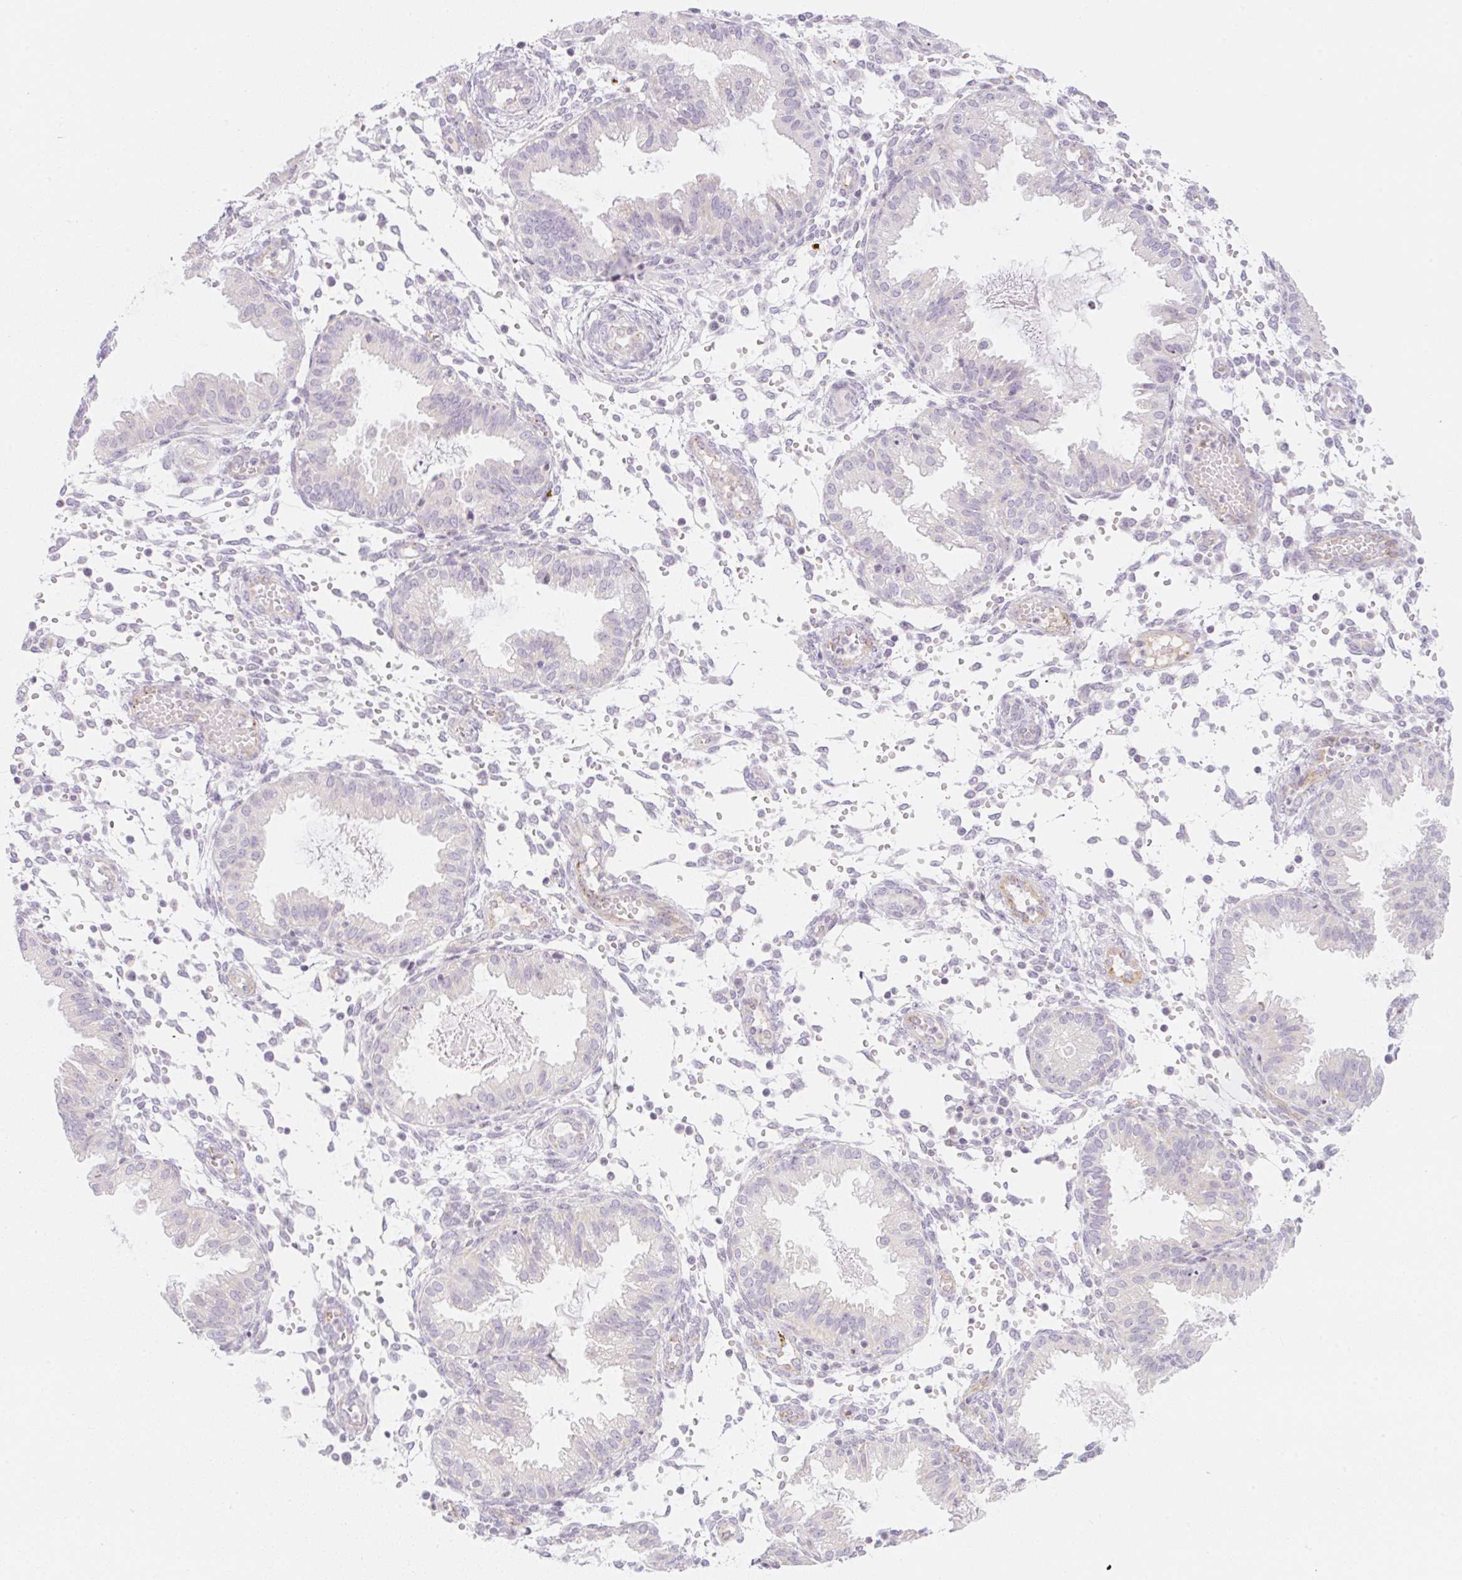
{"staining": {"intensity": "negative", "quantity": "none", "location": "none"}, "tissue": "endometrium", "cell_type": "Cells in endometrial stroma", "image_type": "normal", "snomed": [{"axis": "morphology", "description": "Normal tissue, NOS"}, {"axis": "topography", "description": "Endometrium"}], "caption": "Immunohistochemical staining of unremarkable human endometrium displays no significant expression in cells in endometrial stroma. (DAB (3,3'-diaminobenzidine) immunohistochemistry visualized using brightfield microscopy, high magnification).", "gene": "CASKIN1", "patient": {"sex": "female", "age": 33}}